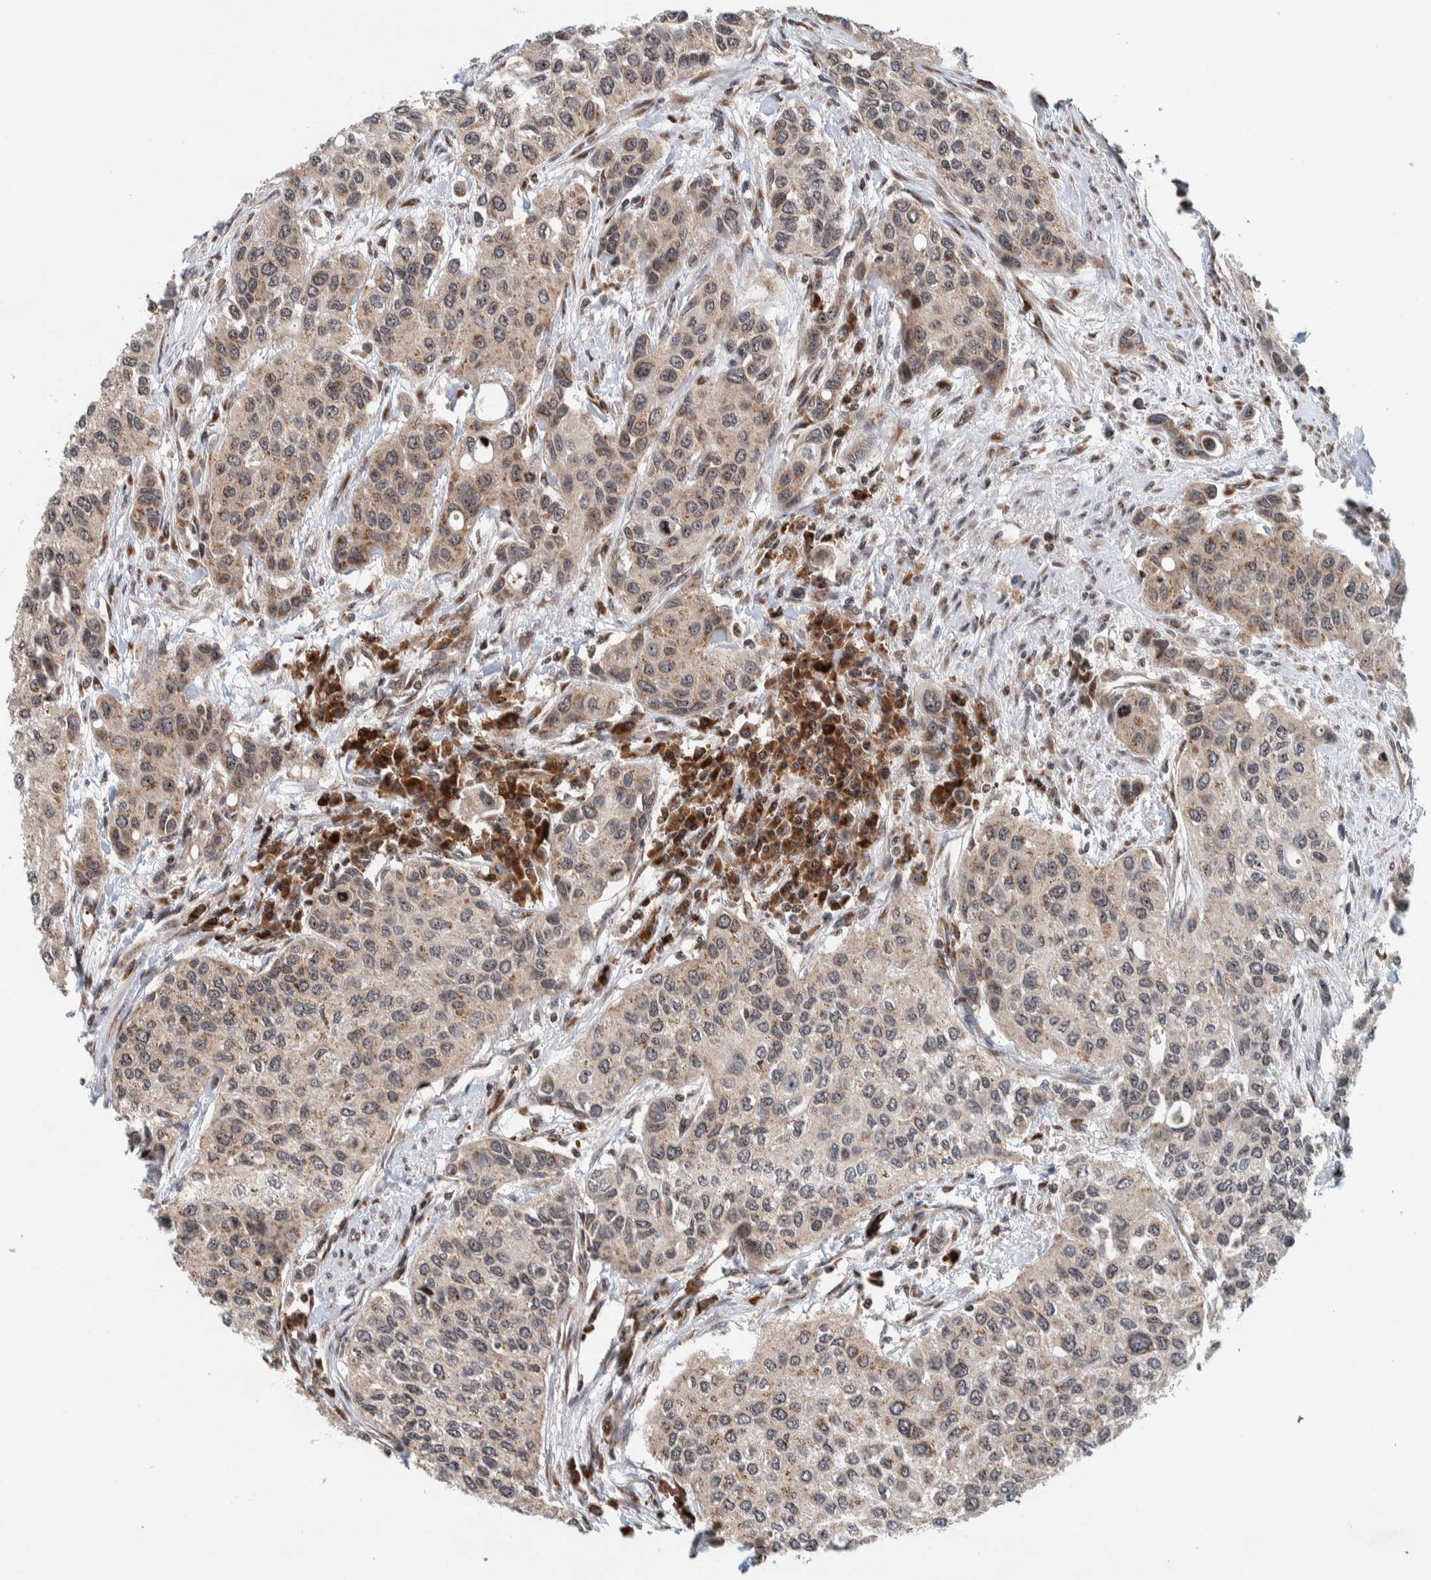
{"staining": {"intensity": "weak", "quantity": "25%-75%", "location": "cytoplasmic/membranous,nuclear"}, "tissue": "urothelial cancer", "cell_type": "Tumor cells", "image_type": "cancer", "snomed": [{"axis": "morphology", "description": "Urothelial carcinoma, High grade"}, {"axis": "topography", "description": "Urinary bladder"}], "caption": "A brown stain labels weak cytoplasmic/membranous and nuclear expression of a protein in urothelial cancer tumor cells. (DAB (3,3'-diaminobenzidine) IHC with brightfield microscopy, high magnification).", "gene": "CCDC182", "patient": {"sex": "female", "age": 56}}